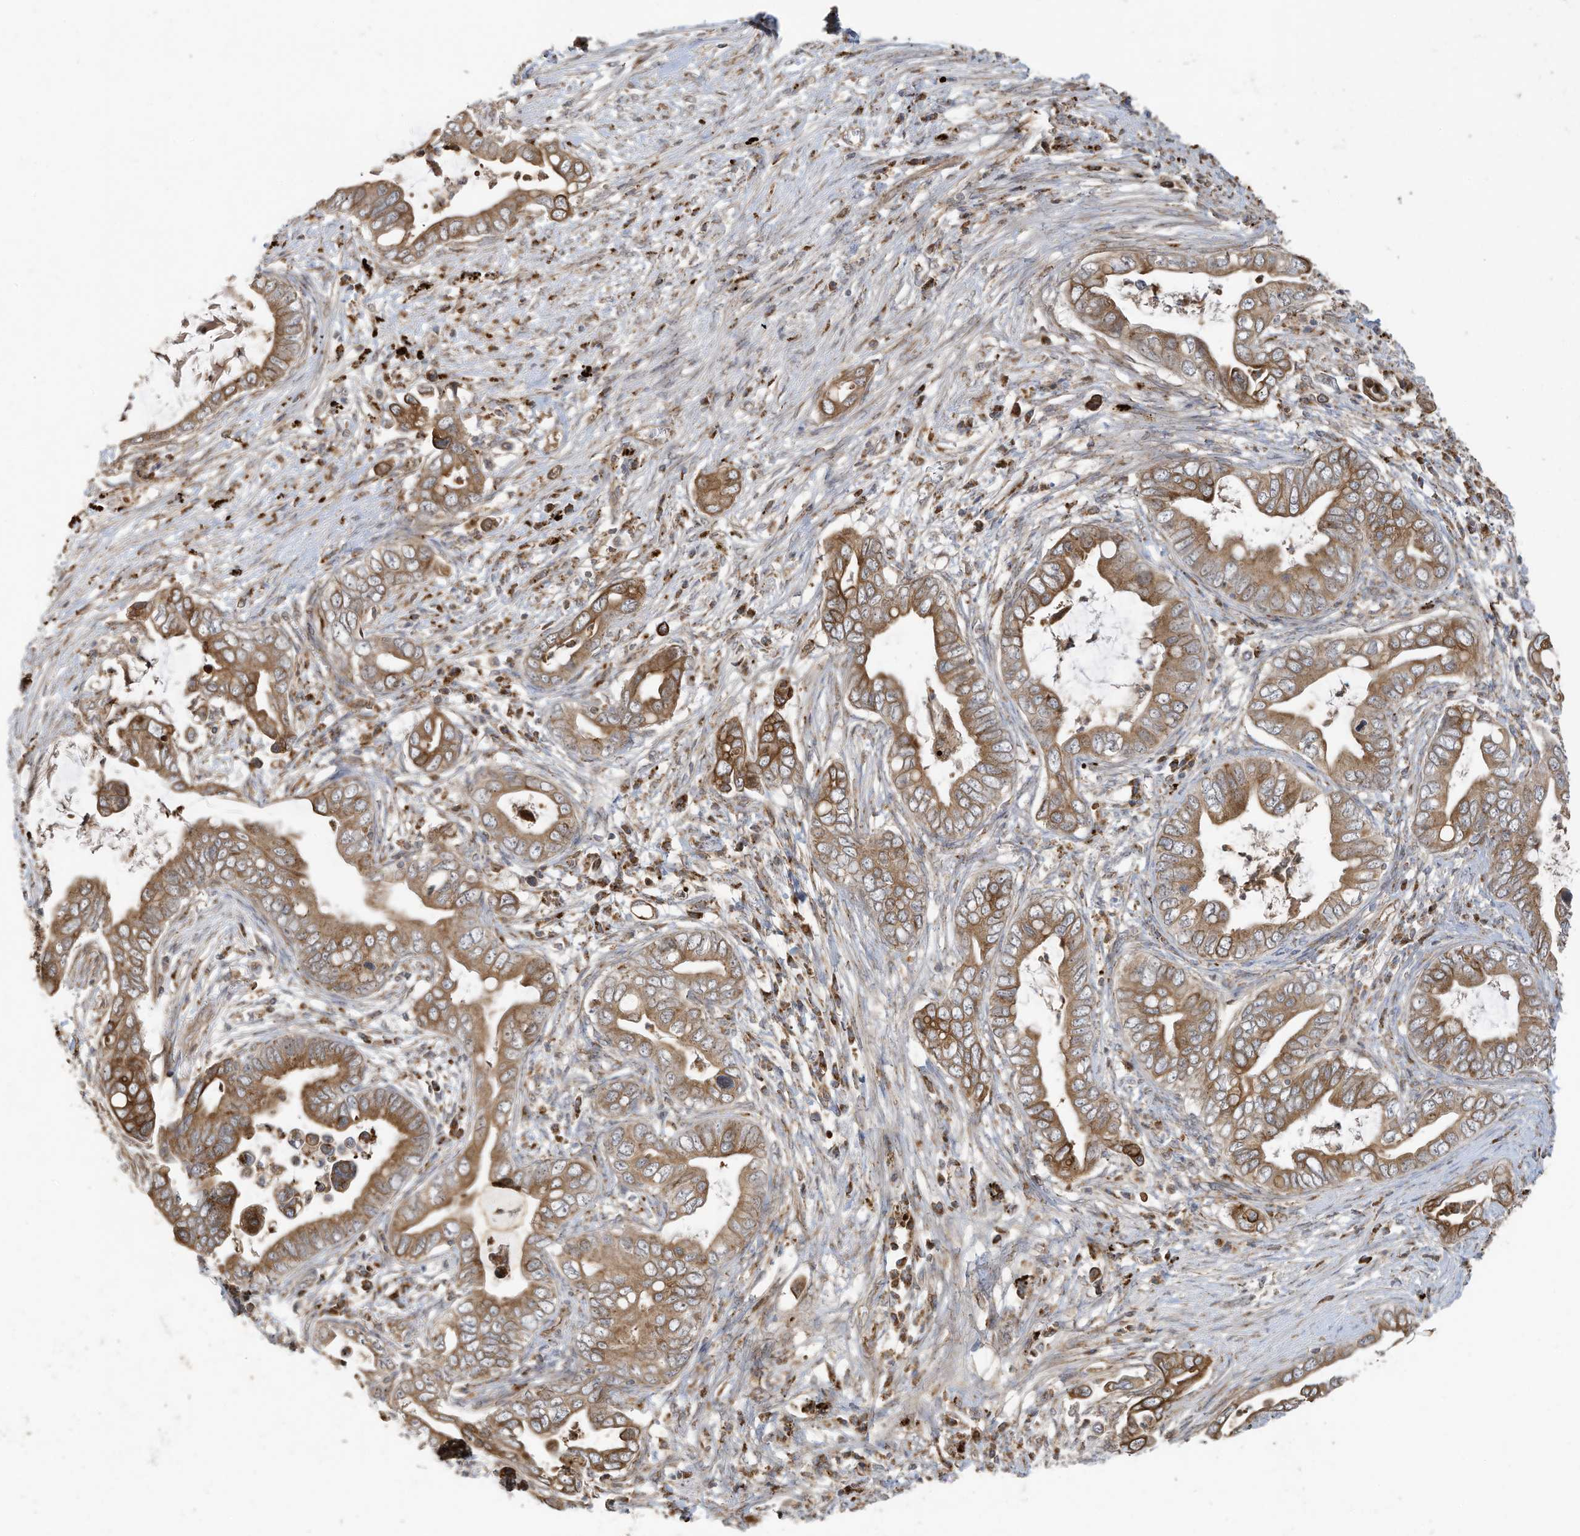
{"staining": {"intensity": "moderate", "quantity": ">75%", "location": "cytoplasmic/membranous"}, "tissue": "pancreatic cancer", "cell_type": "Tumor cells", "image_type": "cancer", "snomed": [{"axis": "morphology", "description": "Adenocarcinoma, NOS"}, {"axis": "topography", "description": "Pancreas"}], "caption": "The image displays staining of pancreatic cancer (adenocarcinoma), revealing moderate cytoplasmic/membranous protein staining (brown color) within tumor cells. The protein of interest is stained brown, and the nuclei are stained in blue (DAB (3,3'-diaminobenzidine) IHC with brightfield microscopy, high magnification).", "gene": "C2orf74", "patient": {"sex": "male", "age": 75}}